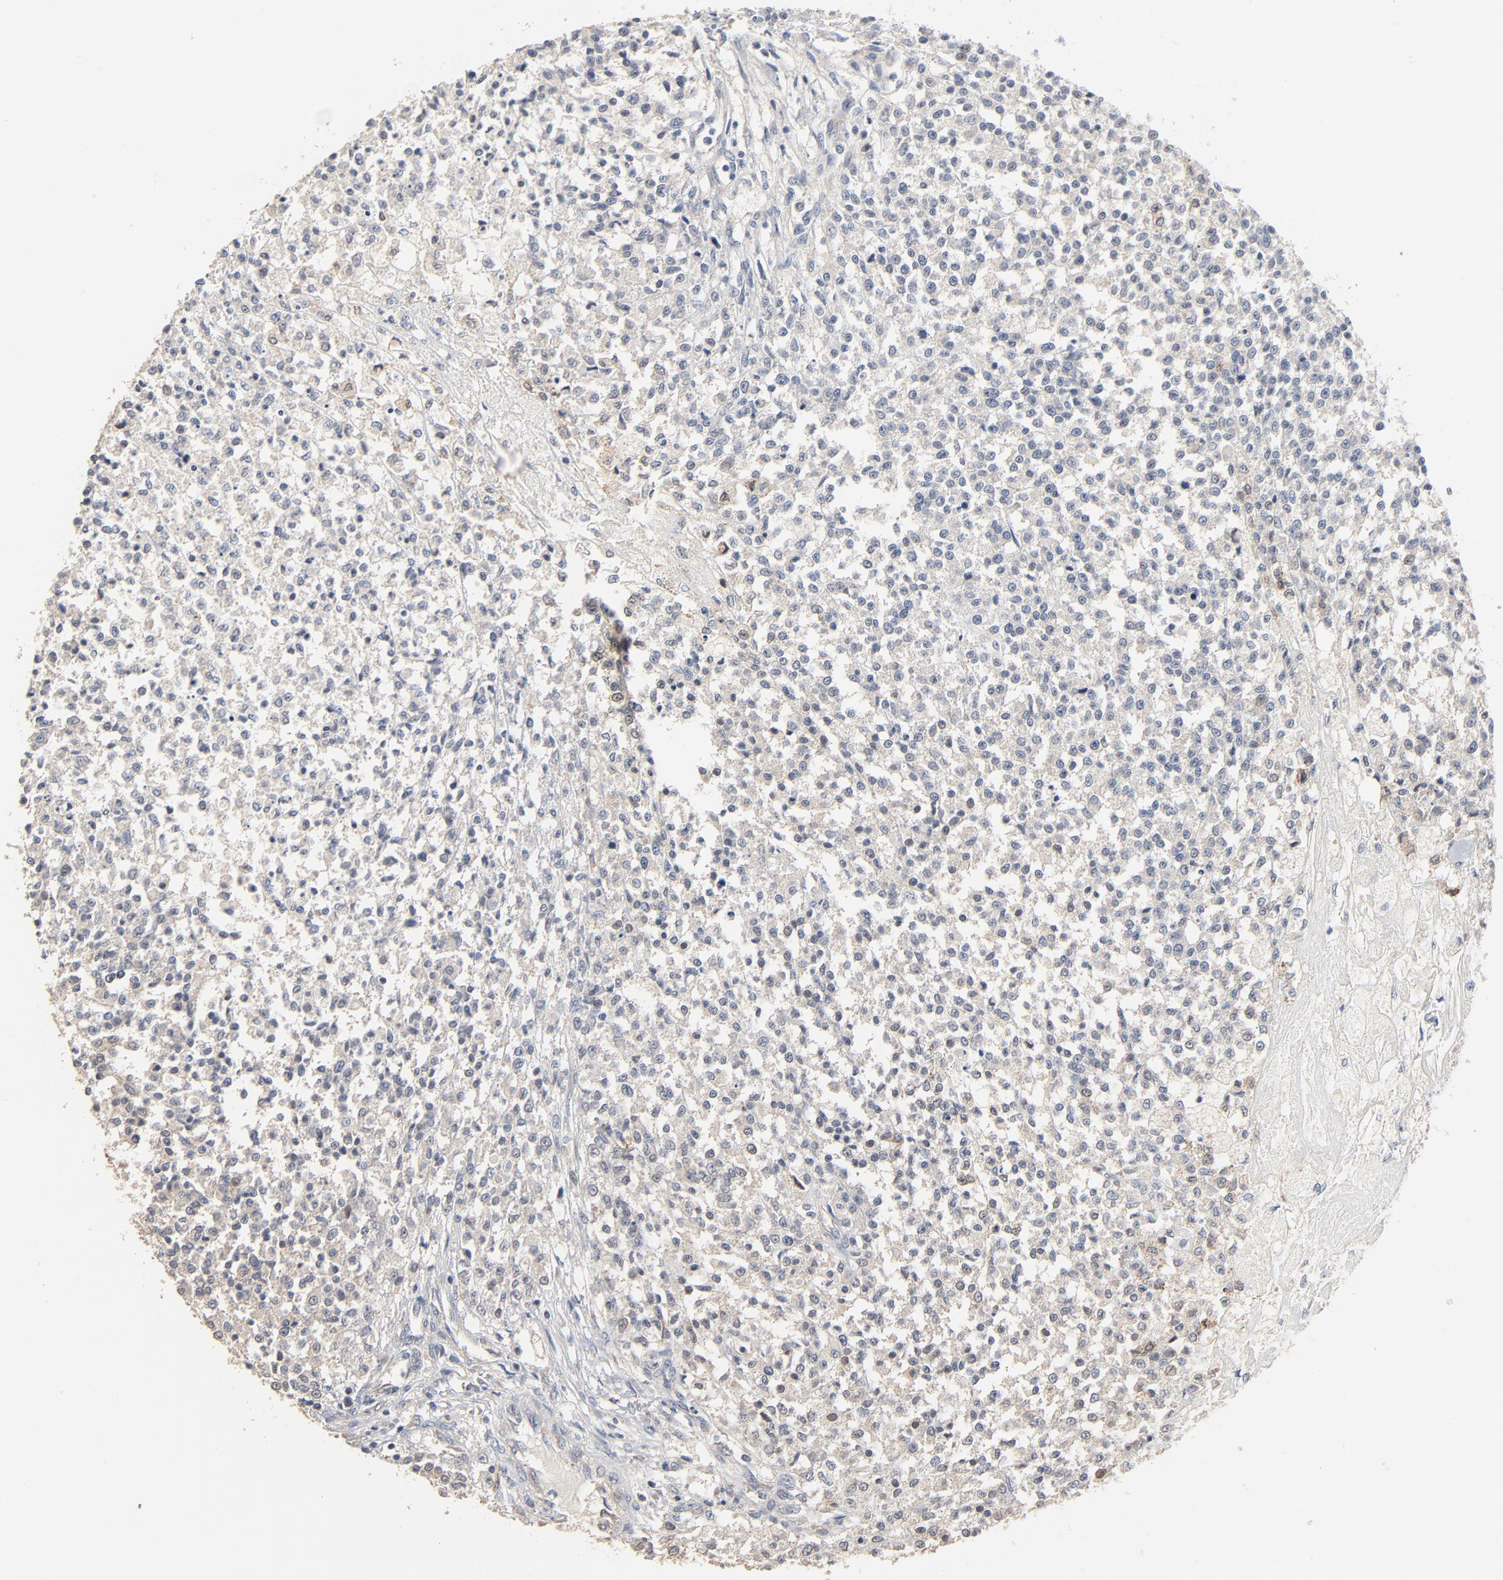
{"staining": {"intensity": "negative", "quantity": "none", "location": "none"}, "tissue": "testis cancer", "cell_type": "Tumor cells", "image_type": "cancer", "snomed": [{"axis": "morphology", "description": "Seminoma, NOS"}, {"axis": "topography", "description": "Testis"}], "caption": "Testis seminoma was stained to show a protein in brown. There is no significant positivity in tumor cells.", "gene": "ZDHHC8", "patient": {"sex": "male", "age": 59}}